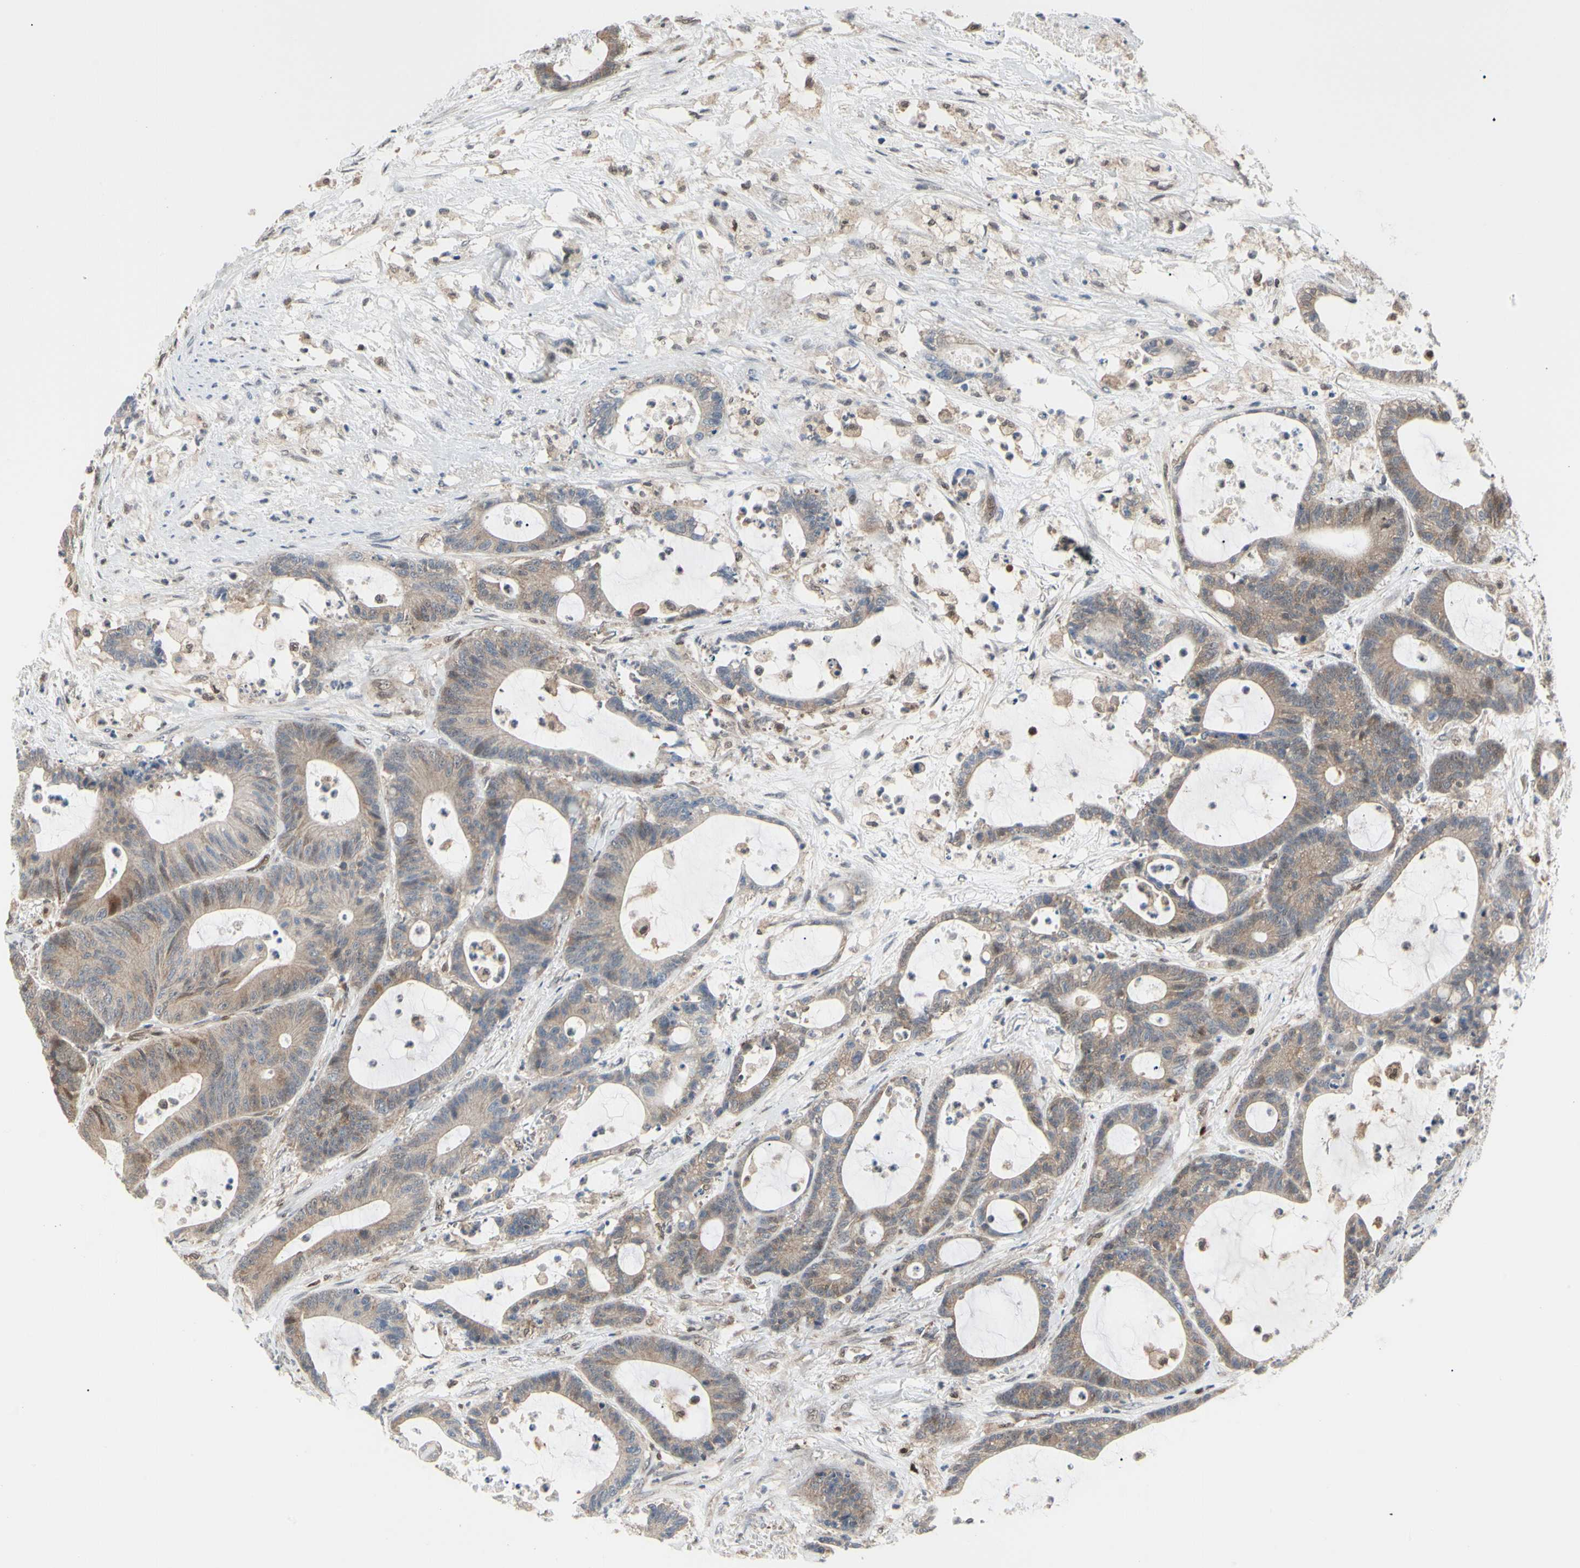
{"staining": {"intensity": "weak", "quantity": ">75%", "location": "cytoplasmic/membranous"}, "tissue": "colorectal cancer", "cell_type": "Tumor cells", "image_type": "cancer", "snomed": [{"axis": "morphology", "description": "Adenocarcinoma, NOS"}, {"axis": "topography", "description": "Colon"}], "caption": "DAB (3,3'-diaminobenzidine) immunohistochemical staining of human colorectal adenocarcinoma displays weak cytoplasmic/membranous protein staining in approximately >75% of tumor cells.", "gene": "CDK5", "patient": {"sex": "female", "age": 84}}